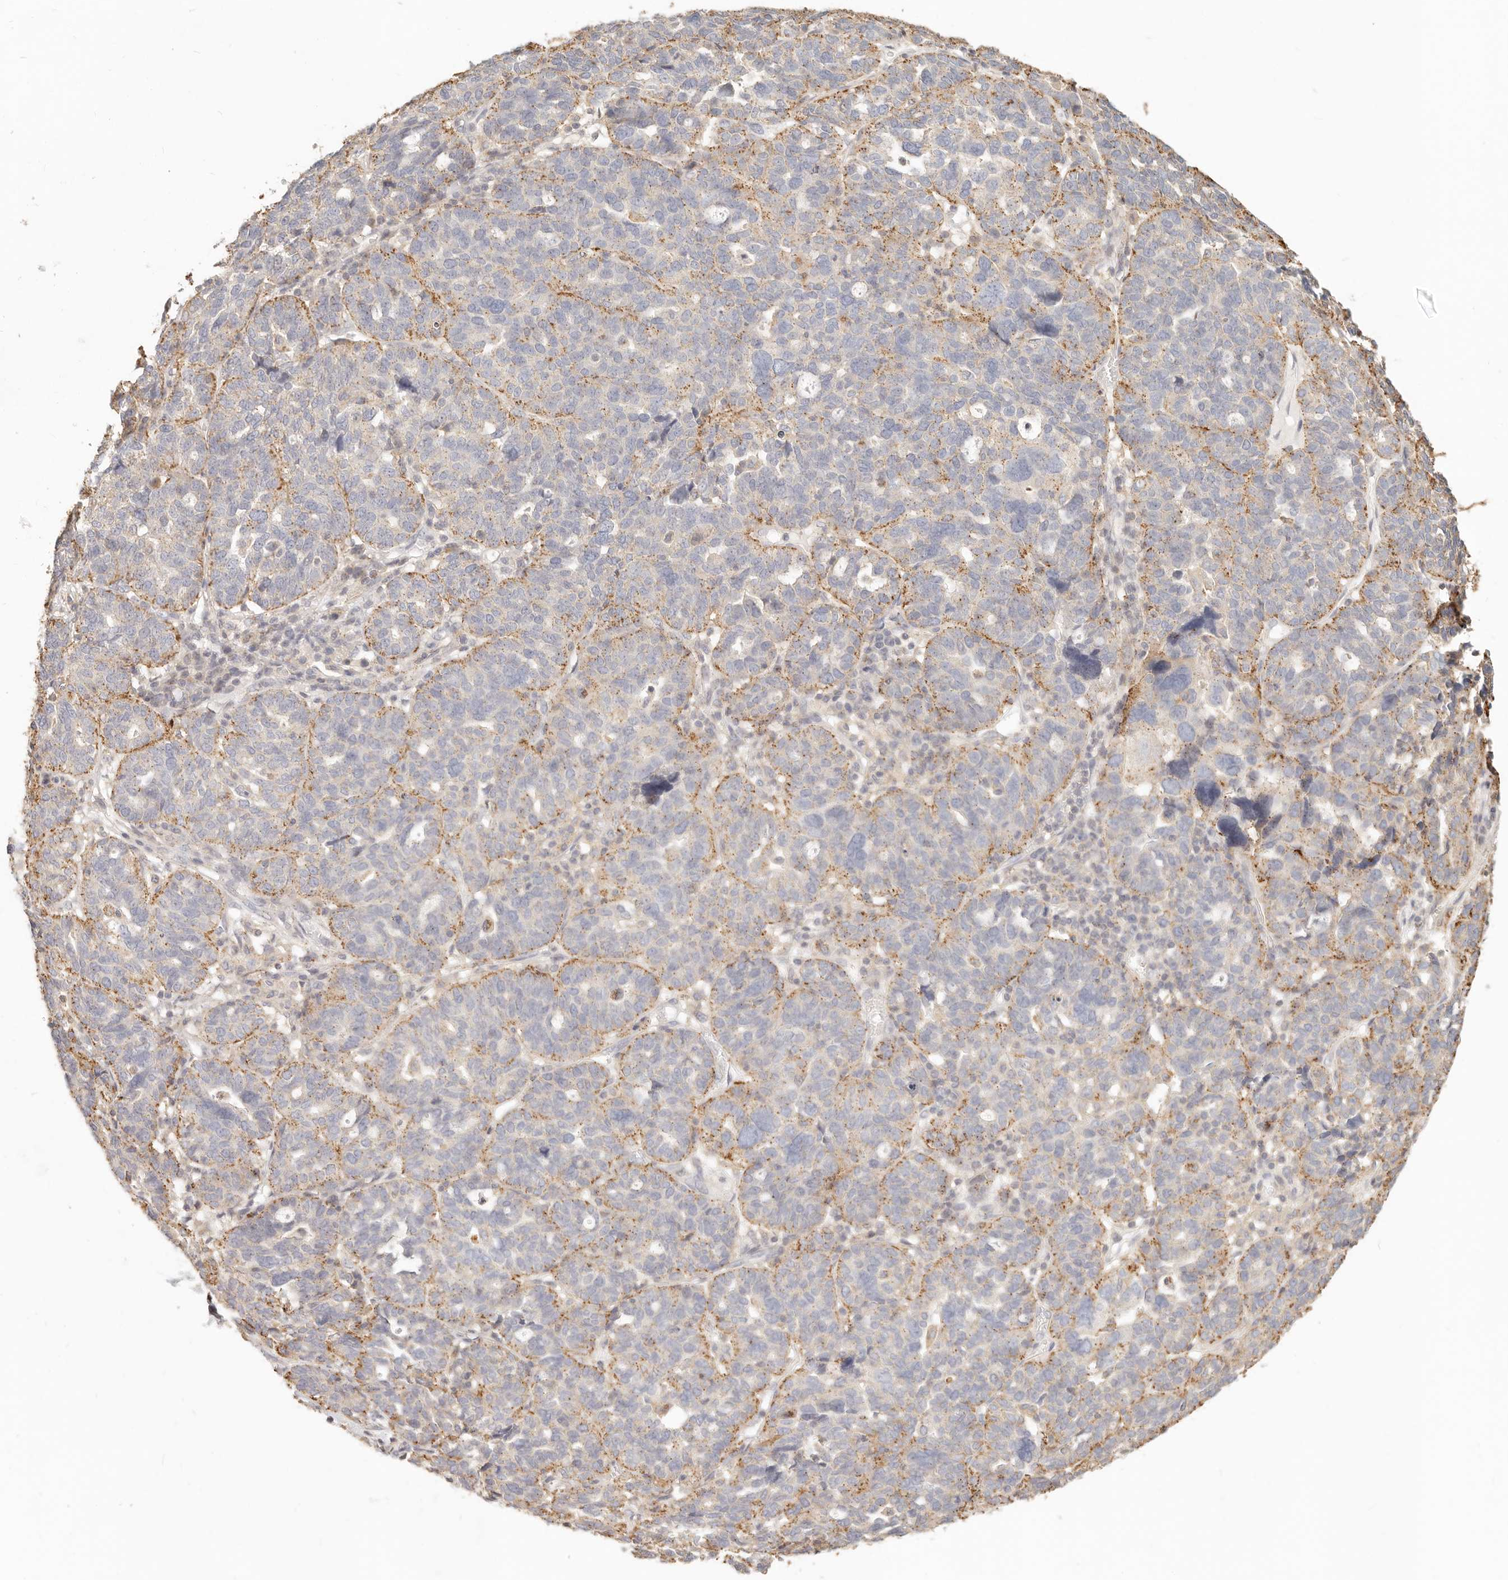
{"staining": {"intensity": "moderate", "quantity": "25%-75%", "location": "cytoplasmic/membranous"}, "tissue": "ovarian cancer", "cell_type": "Tumor cells", "image_type": "cancer", "snomed": [{"axis": "morphology", "description": "Cystadenocarcinoma, serous, NOS"}, {"axis": "topography", "description": "Ovary"}], "caption": "A photomicrograph of ovarian cancer (serous cystadenocarcinoma) stained for a protein displays moderate cytoplasmic/membranous brown staining in tumor cells.", "gene": "CNMD", "patient": {"sex": "female", "age": 59}}